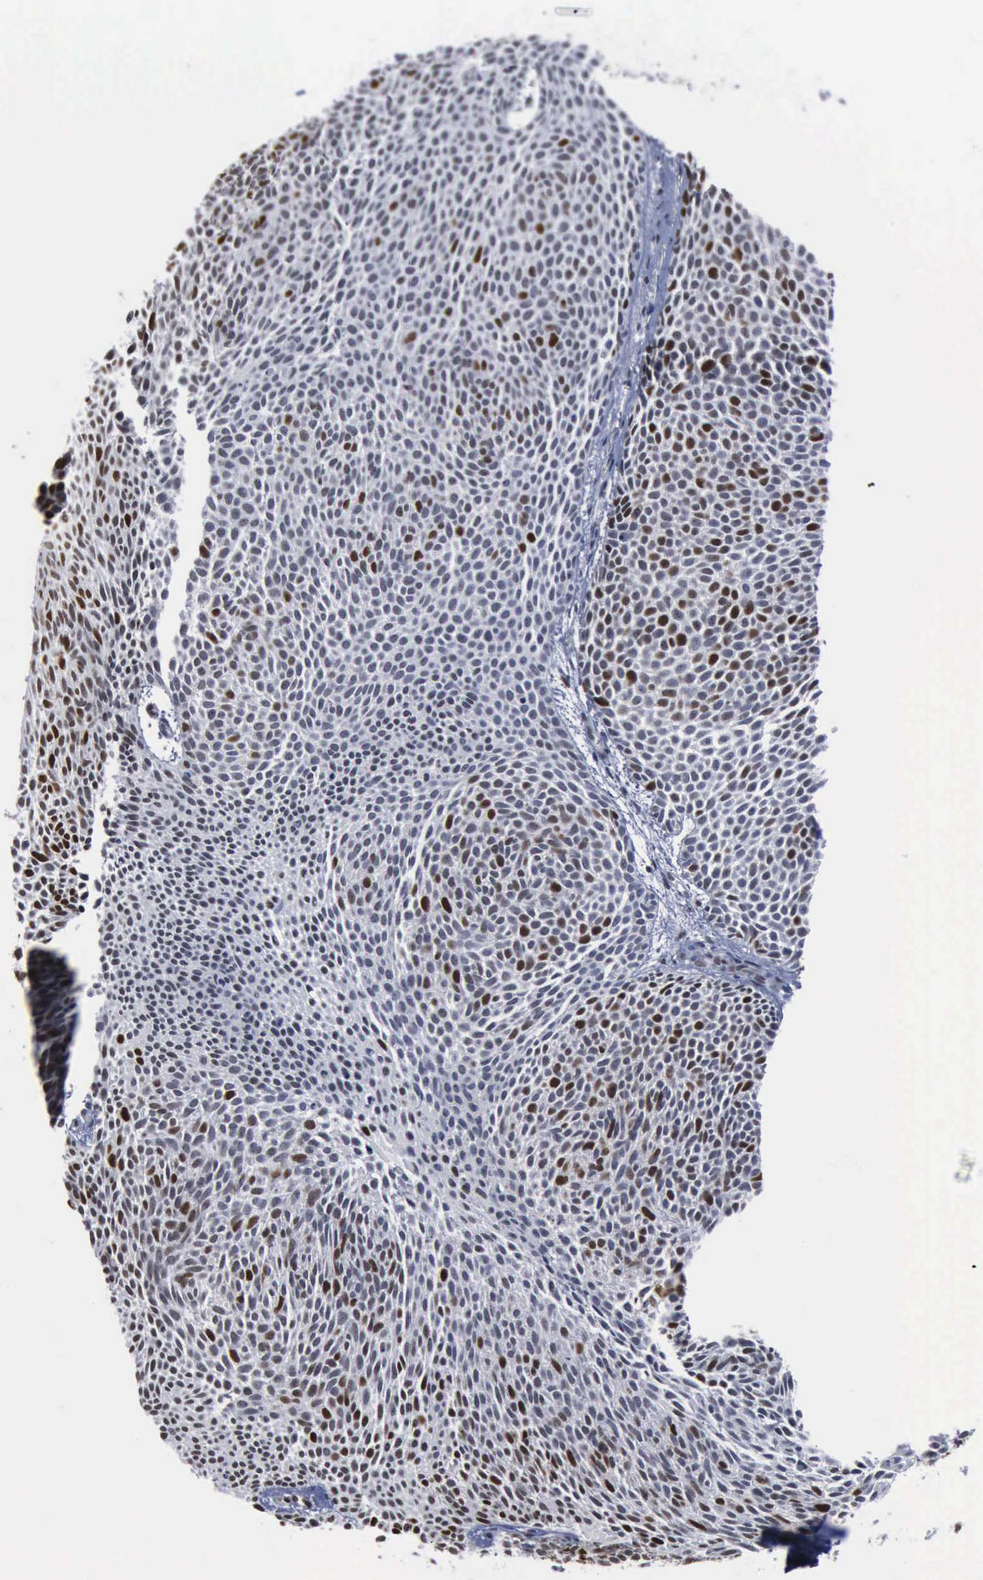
{"staining": {"intensity": "moderate", "quantity": "<25%", "location": "nuclear"}, "tissue": "skin cancer", "cell_type": "Tumor cells", "image_type": "cancer", "snomed": [{"axis": "morphology", "description": "Basal cell carcinoma"}, {"axis": "topography", "description": "Skin"}], "caption": "Protein analysis of skin cancer tissue demonstrates moderate nuclear positivity in approximately <25% of tumor cells.", "gene": "PCNA", "patient": {"sex": "male", "age": 84}}